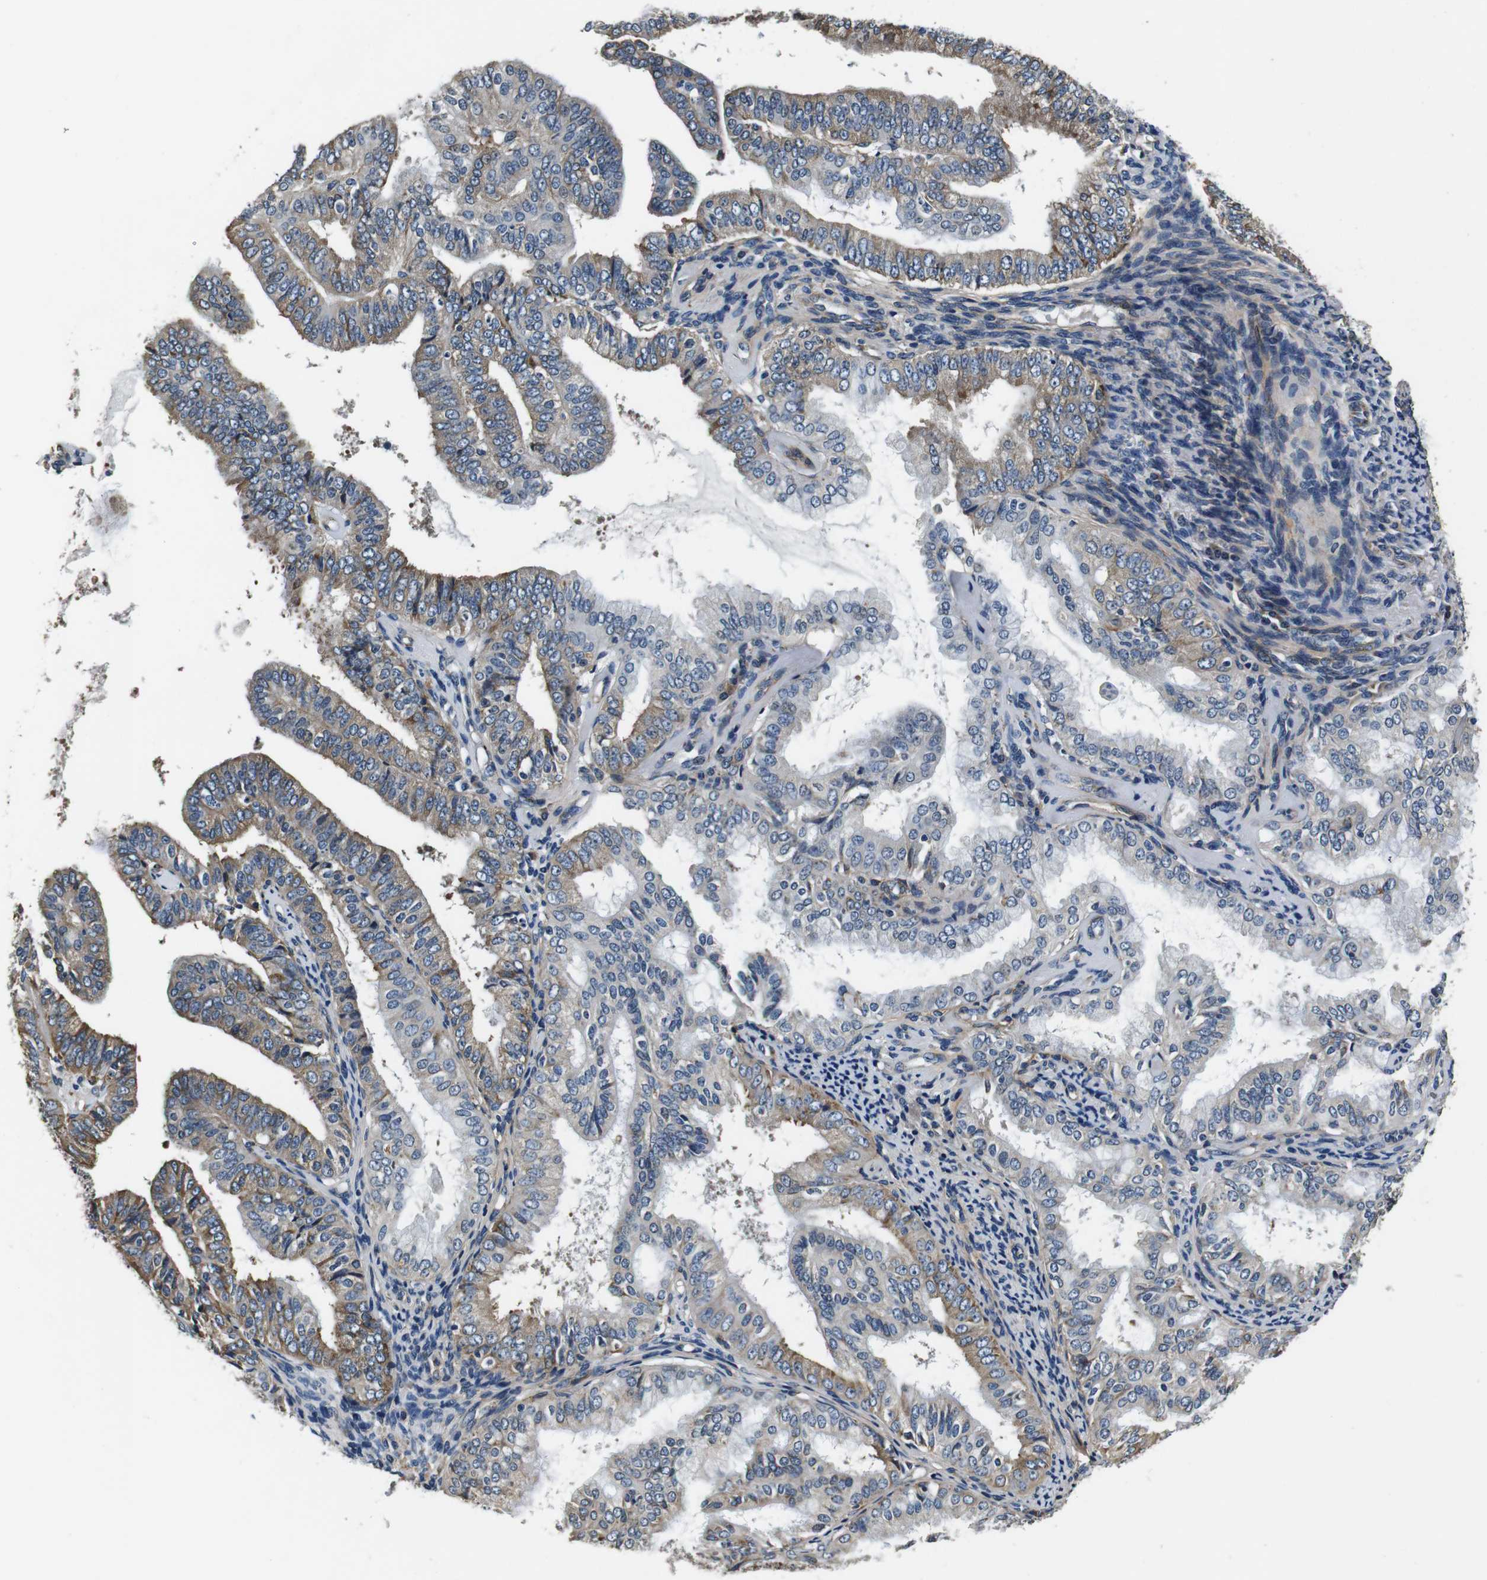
{"staining": {"intensity": "weak", "quantity": "25%-75%", "location": "cytoplasmic/membranous"}, "tissue": "endometrial cancer", "cell_type": "Tumor cells", "image_type": "cancer", "snomed": [{"axis": "morphology", "description": "Adenocarcinoma, NOS"}, {"axis": "topography", "description": "Endometrium"}], "caption": "This is a histology image of IHC staining of endometrial cancer (adenocarcinoma), which shows weak positivity in the cytoplasmic/membranous of tumor cells.", "gene": "COL1A1", "patient": {"sex": "female", "age": 63}}